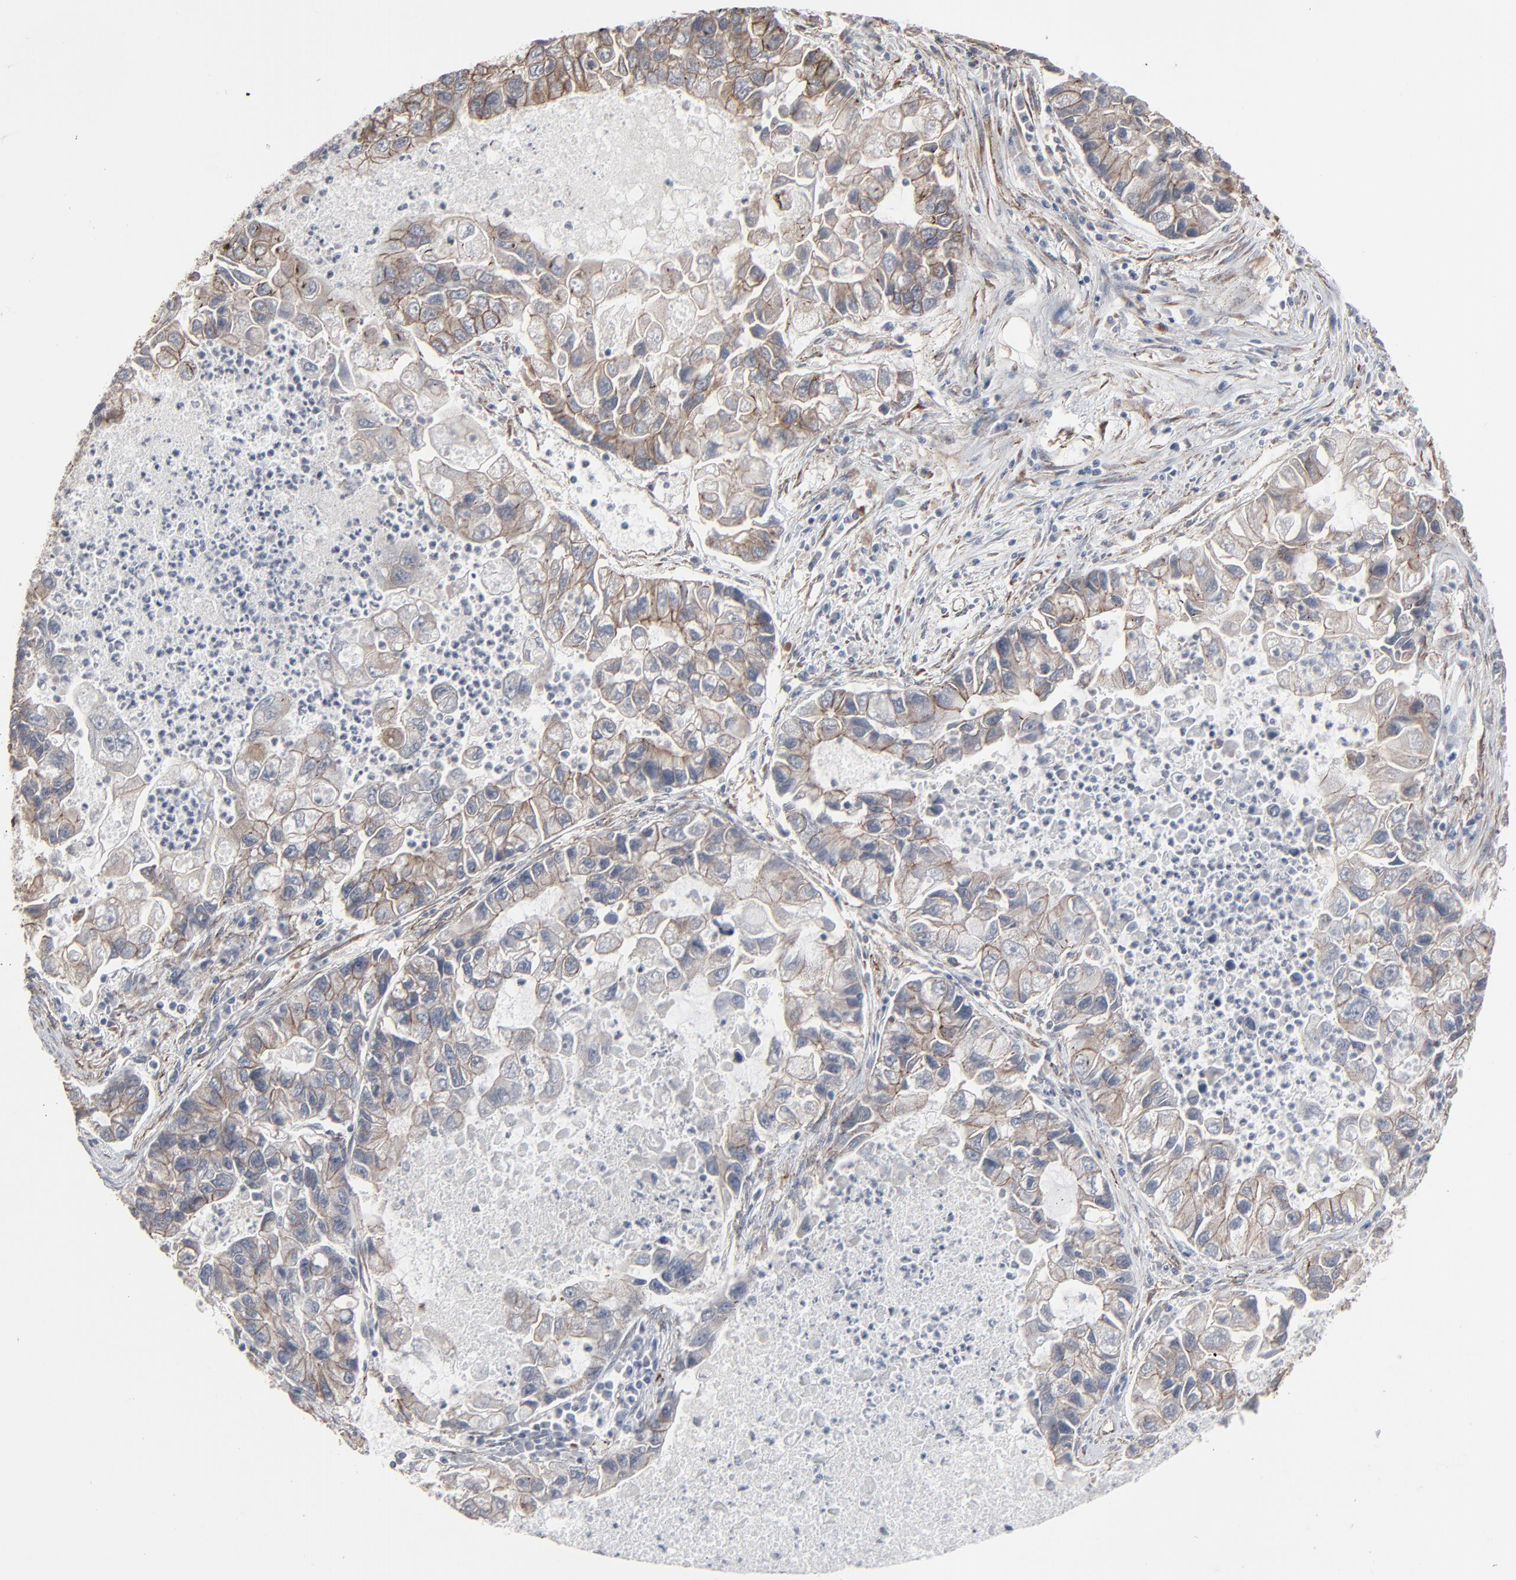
{"staining": {"intensity": "weak", "quantity": ">75%", "location": "cytoplasmic/membranous"}, "tissue": "lung cancer", "cell_type": "Tumor cells", "image_type": "cancer", "snomed": [{"axis": "morphology", "description": "Adenocarcinoma, NOS"}, {"axis": "topography", "description": "Lung"}], "caption": "A brown stain highlights weak cytoplasmic/membranous expression of a protein in human lung cancer (adenocarcinoma) tumor cells.", "gene": "CTNND1", "patient": {"sex": "female", "age": 51}}